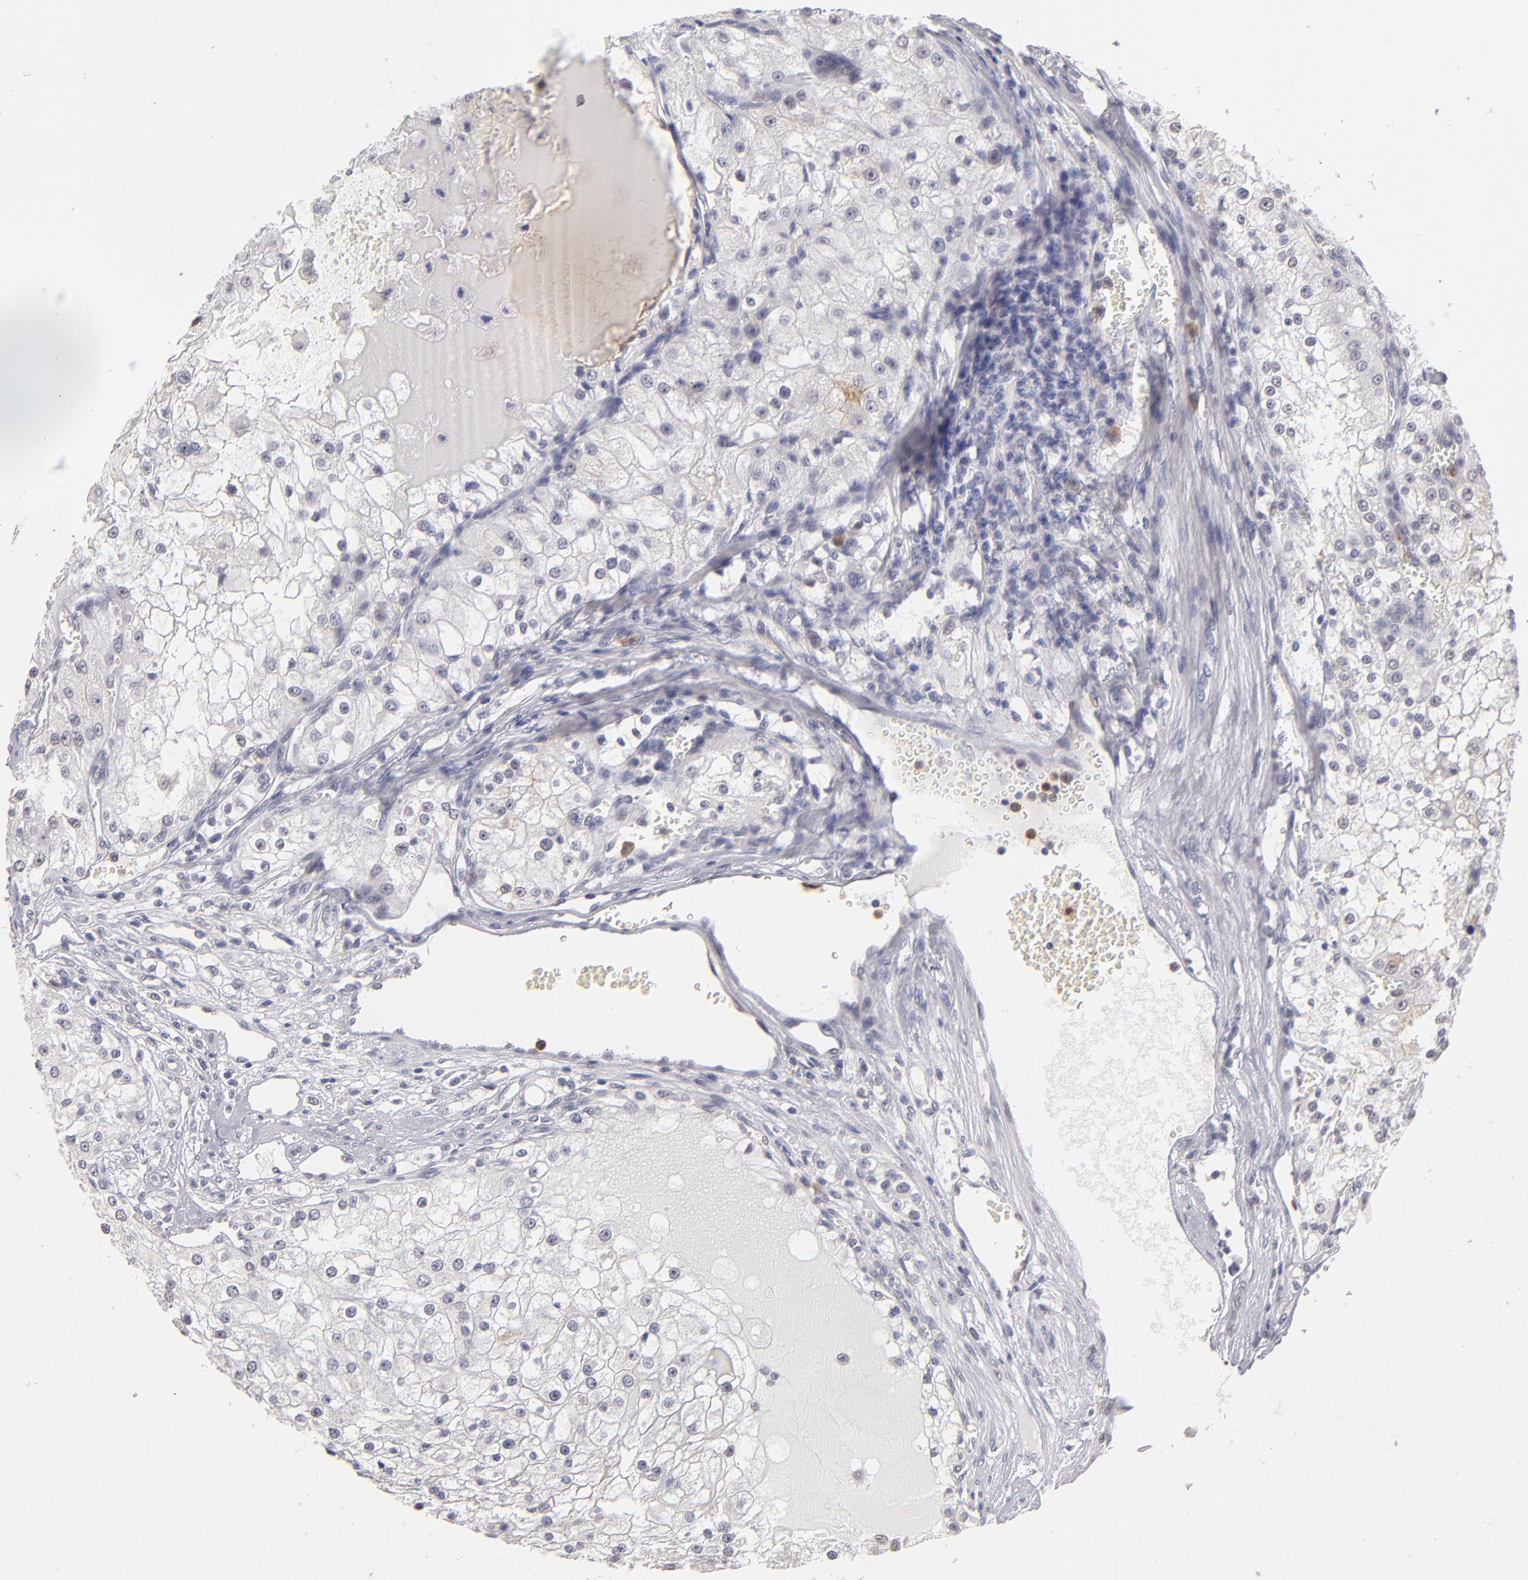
{"staining": {"intensity": "negative", "quantity": "none", "location": "none"}, "tissue": "renal cancer", "cell_type": "Tumor cells", "image_type": "cancer", "snomed": [{"axis": "morphology", "description": "Adenocarcinoma, NOS"}, {"axis": "topography", "description": "Kidney"}], "caption": "The image shows no staining of tumor cells in renal cancer (adenocarcinoma). (Immunohistochemistry (ihc), brightfield microscopy, high magnification).", "gene": "MGAM", "patient": {"sex": "female", "age": 74}}